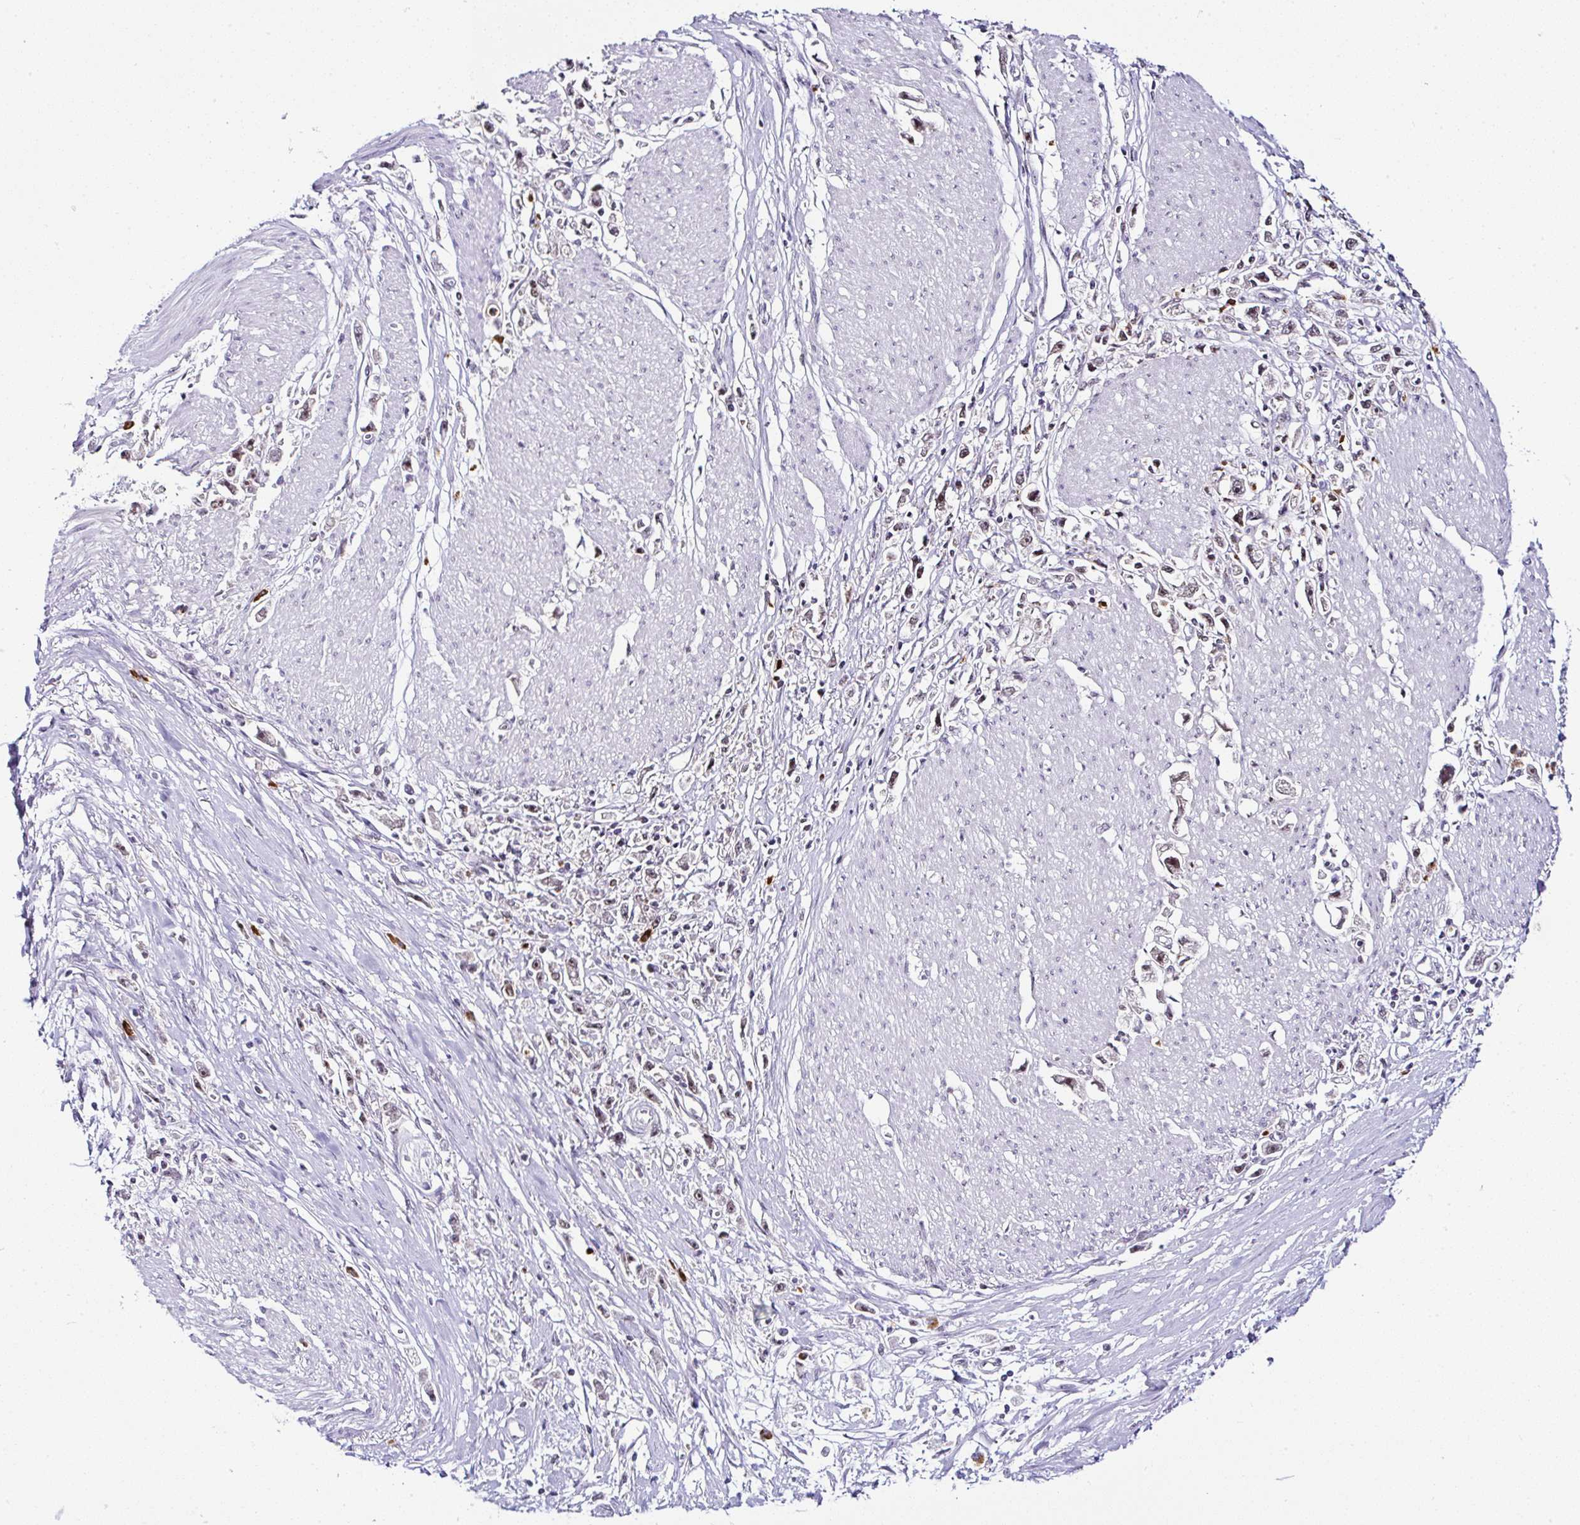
{"staining": {"intensity": "moderate", "quantity": ">75%", "location": "nuclear"}, "tissue": "stomach cancer", "cell_type": "Tumor cells", "image_type": "cancer", "snomed": [{"axis": "morphology", "description": "Adenocarcinoma, NOS"}, {"axis": "topography", "description": "Stomach"}], "caption": "A medium amount of moderate nuclear positivity is seen in about >75% of tumor cells in stomach cancer (adenocarcinoma) tissue.", "gene": "PTPN2", "patient": {"sex": "female", "age": 59}}